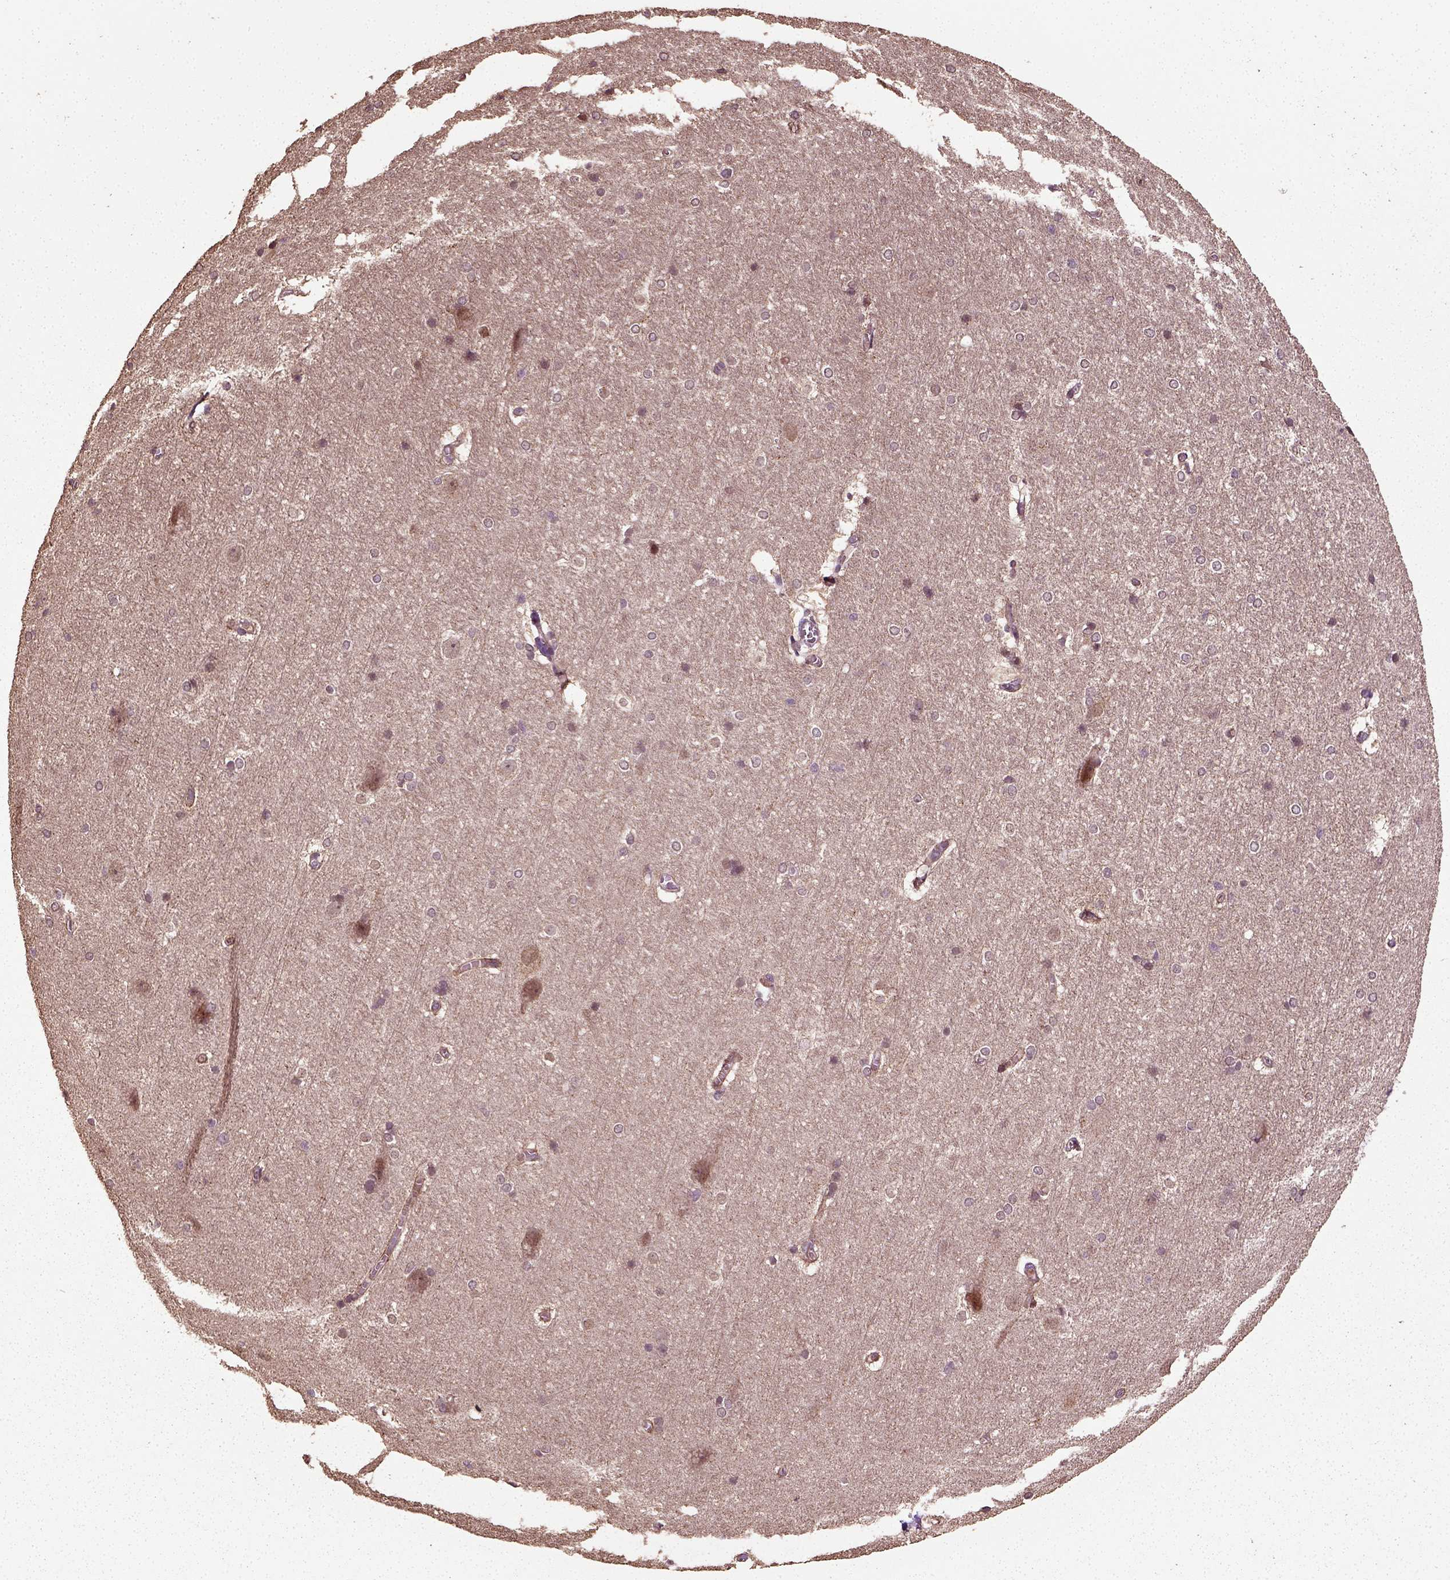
{"staining": {"intensity": "moderate", "quantity": "<25%", "location": "cytoplasmic/membranous"}, "tissue": "hippocampus", "cell_type": "Glial cells", "image_type": "normal", "snomed": [{"axis": "morphology", "description": "Normal tissue, NOS"}, {"axis": "topography", "description": "Cerebral cortex"}, {"axis": "topography", "description": "Hippocampus"}], "caption": "Brown immunohistochemical staining in unremarkable human hippocampus demonstrates moderate cytoplasmic/membranous expression in about <25% of glial cells.", "gene": "ERV3", "patient": {"sex": "female", "age": 19}}